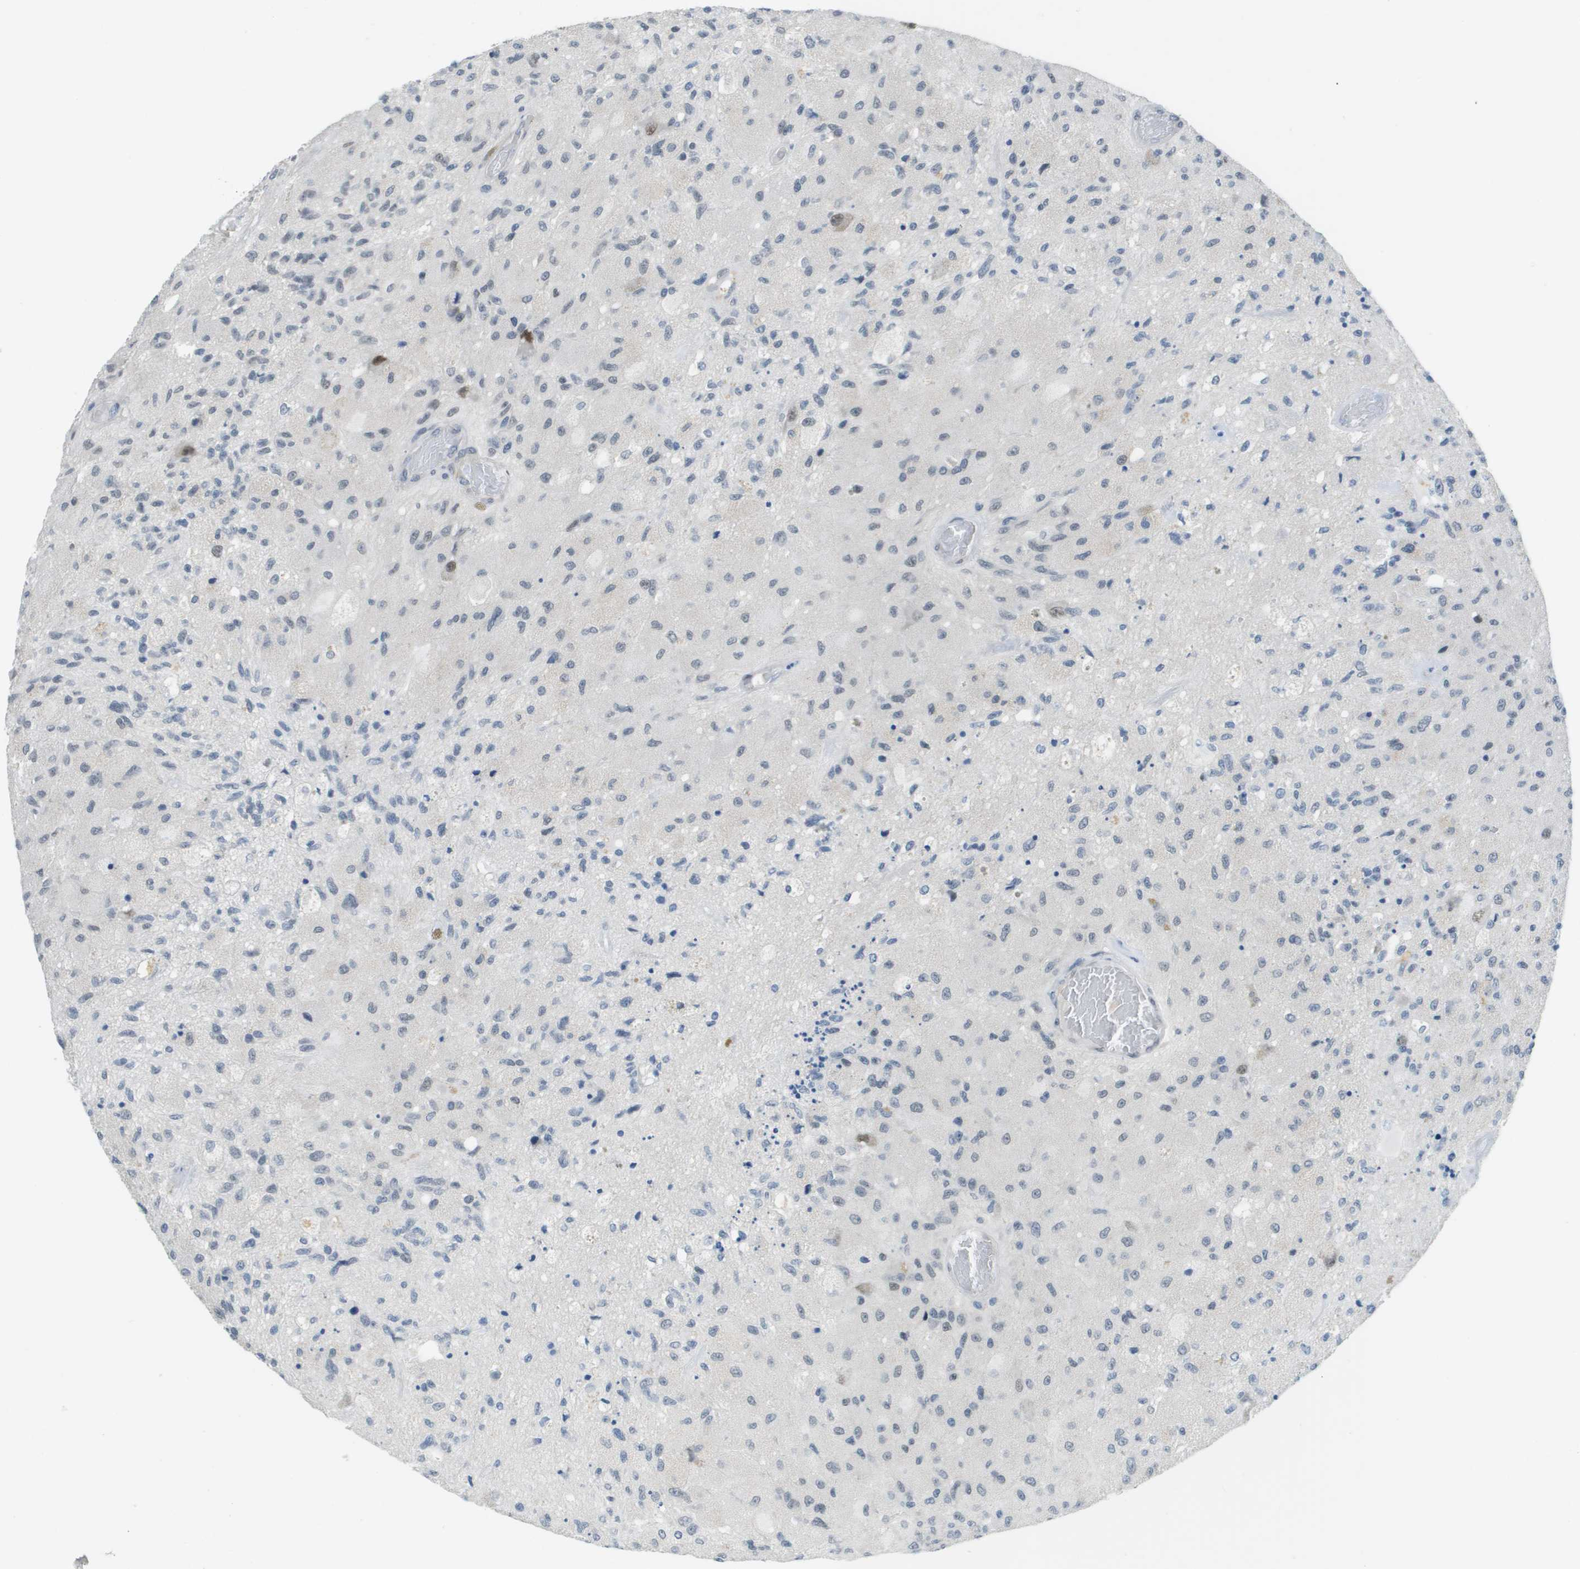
{"staining": {"intensity": "moderate", "quantity": "<25%", "location": "nuclear"}, "tissue": "glioma", "cell_type": "Tumor cells", "image_type": "cancer", "snomed": [{"axis": "morphology", "description": "Normal tissue, NOS"}, {"axis": "morphology", "description": "Glioma, malignant, High grade"}, {"axis": "topography", "description": "Cerebral cortex"}], "caption": "Malignant high-grade glioma was stained to show a protein in brown. There is low levels of moderate nuclear expression in about <25% of tumor cells.", "gene": "ARID1B", "patient": {"sex": "male", "age": 77}}